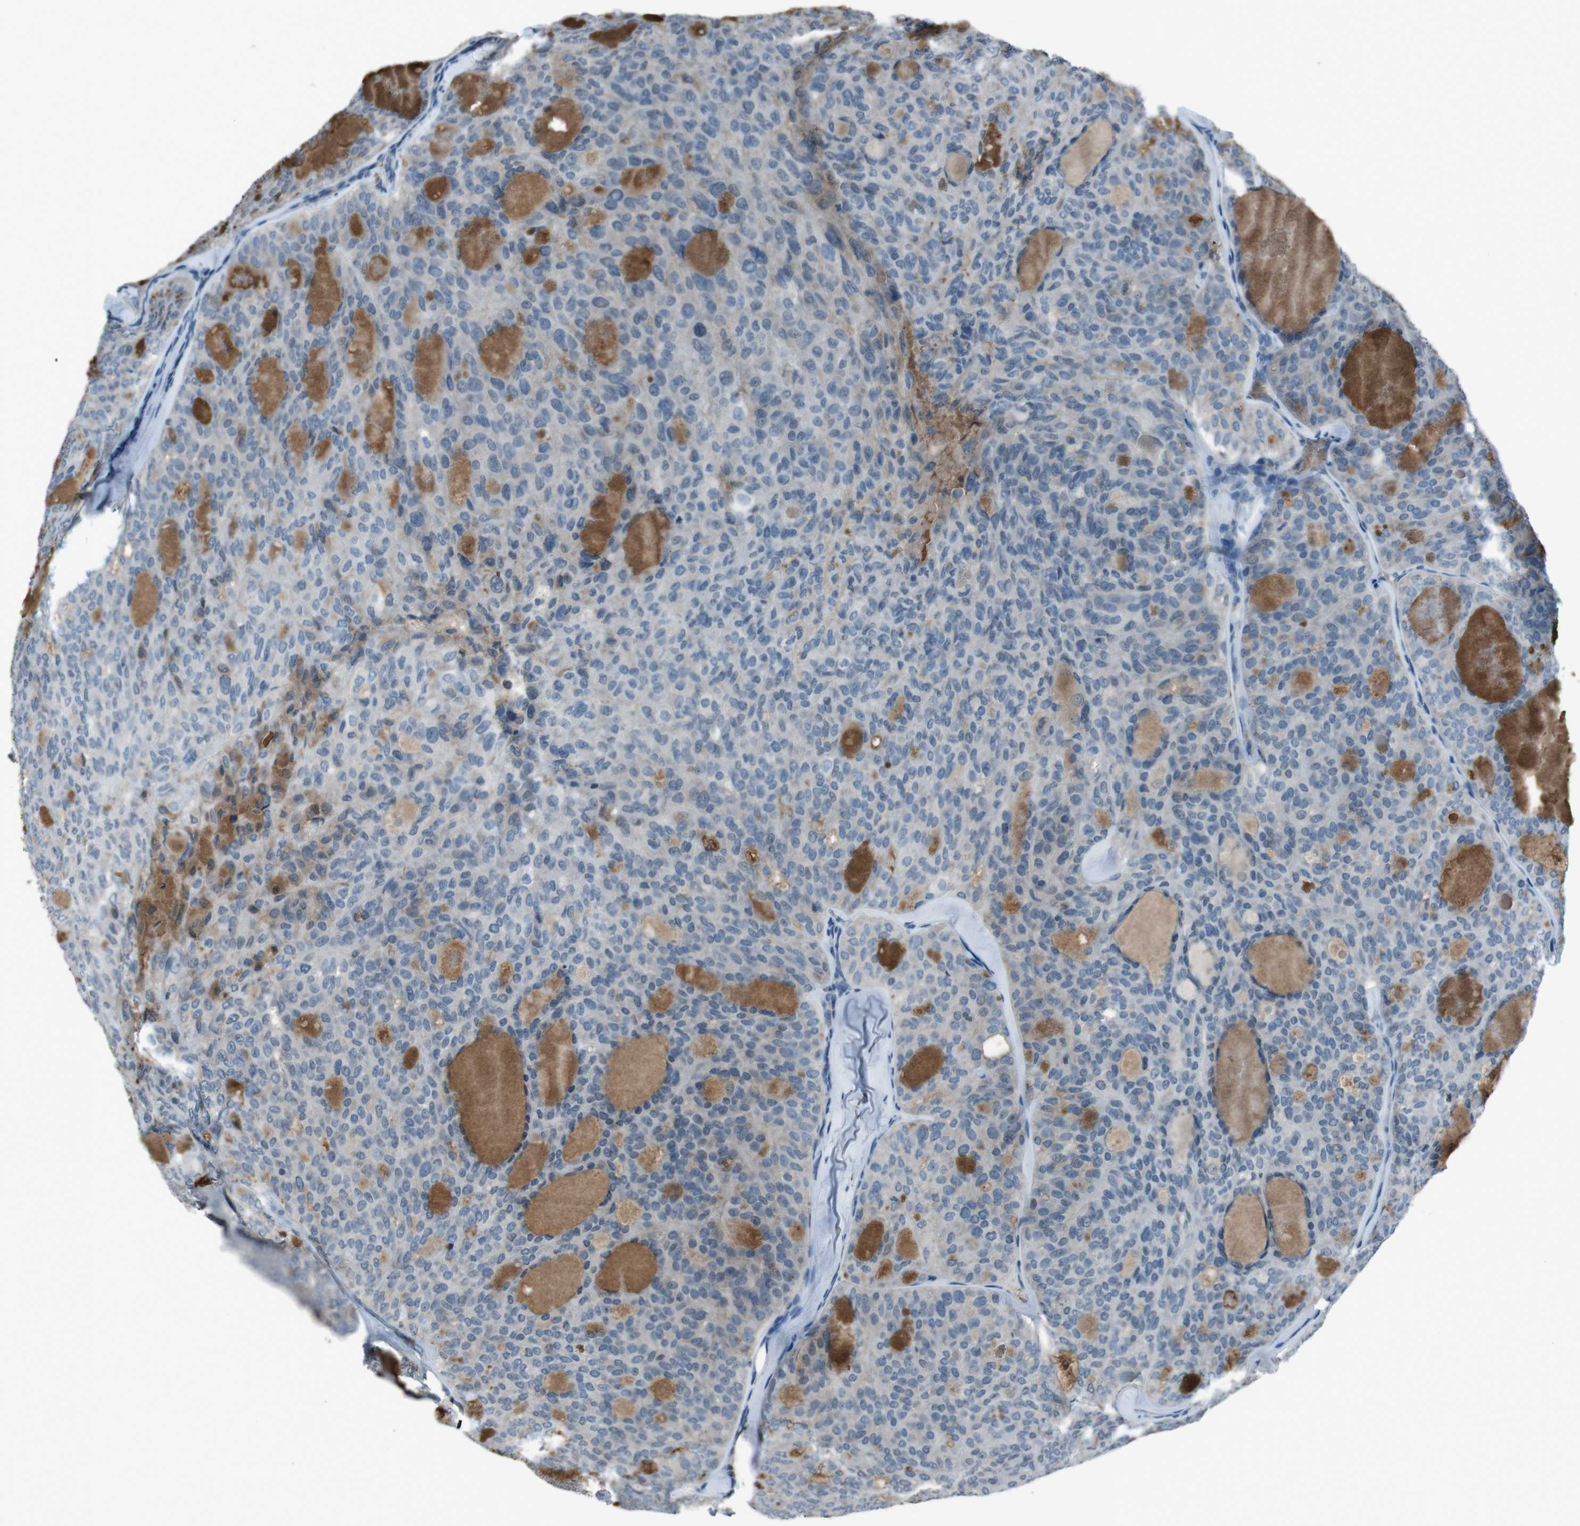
{"staining": {"intensity": "negative", "quantity": "none", "location": "none"}, "tissue": "thyroid cancer", "cell_type": "Tumor cells", "image_type": "cancer", "snomed": [{"axis": "morphology", "description": "Follicular adenoma carcinoma, NOS"}, {"axis": "topography", "description": "Thyroid gland"}], "caption": "Tumor cells show no significant protein positivity in thyroid cancer.", "gene": "UGT1A6", "patient": {"sex": "male", "age": 75}}